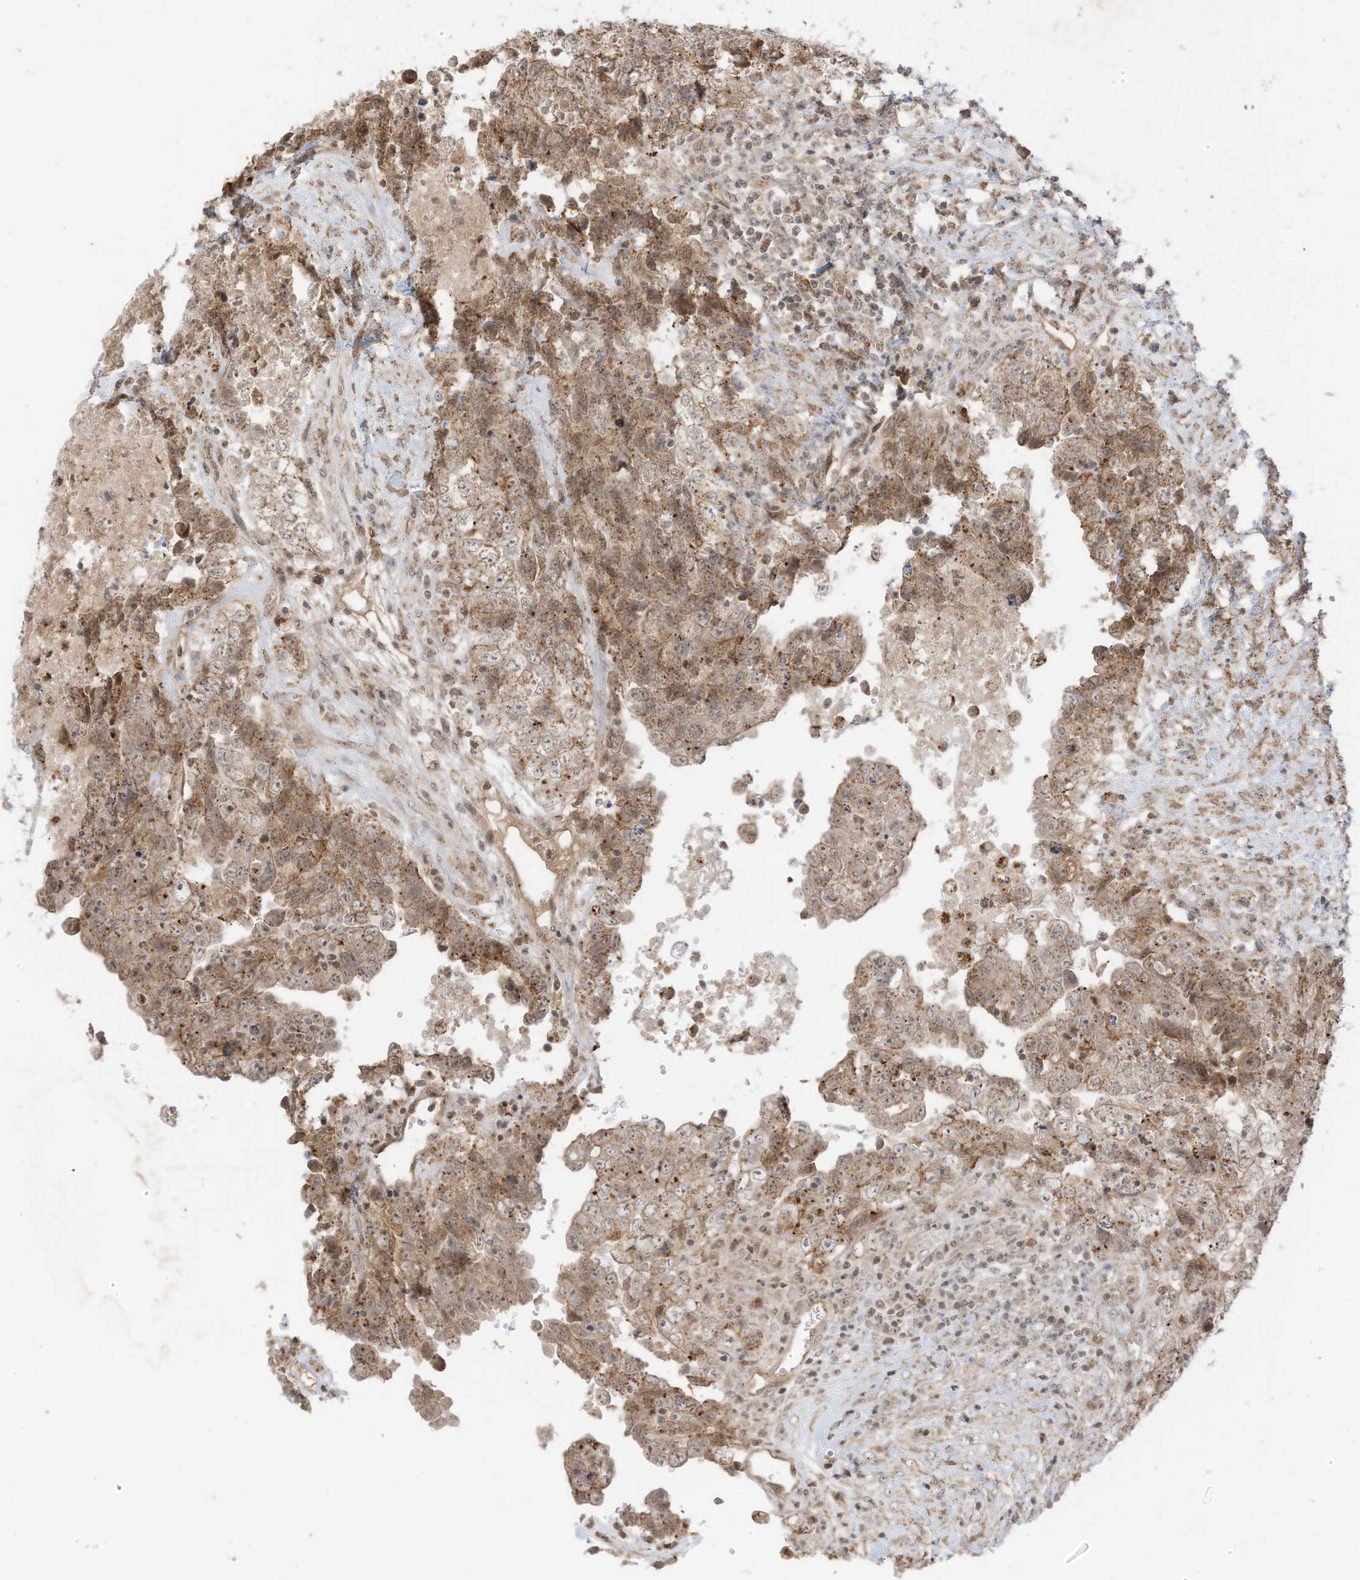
{"staining": {"intensity": "moderate", "quantity": "25%-75%", "location": "cytoplasmic/membranous"}, "tissue": "testis cancer", "cell_type": "Tumor cells", "image_type": "cancer", "snomed": [{"axis": "morphology", "description": "Carcinoma, Embryonal, NOS"}, {"axis": "topography", "description": "Testis"}], "caption": "Protein analysis of embryonal carcinoma (testis) tissue displays moderate cytoplasmic/membranous staining in approximately 25%-75% of tumor cells. Immunohistochemistry (ihc) stains the protein of interest in brown and the nuclei are stained blue.", "gene": "N4BP3", "patient": {"sex": "male", "age": 37}}